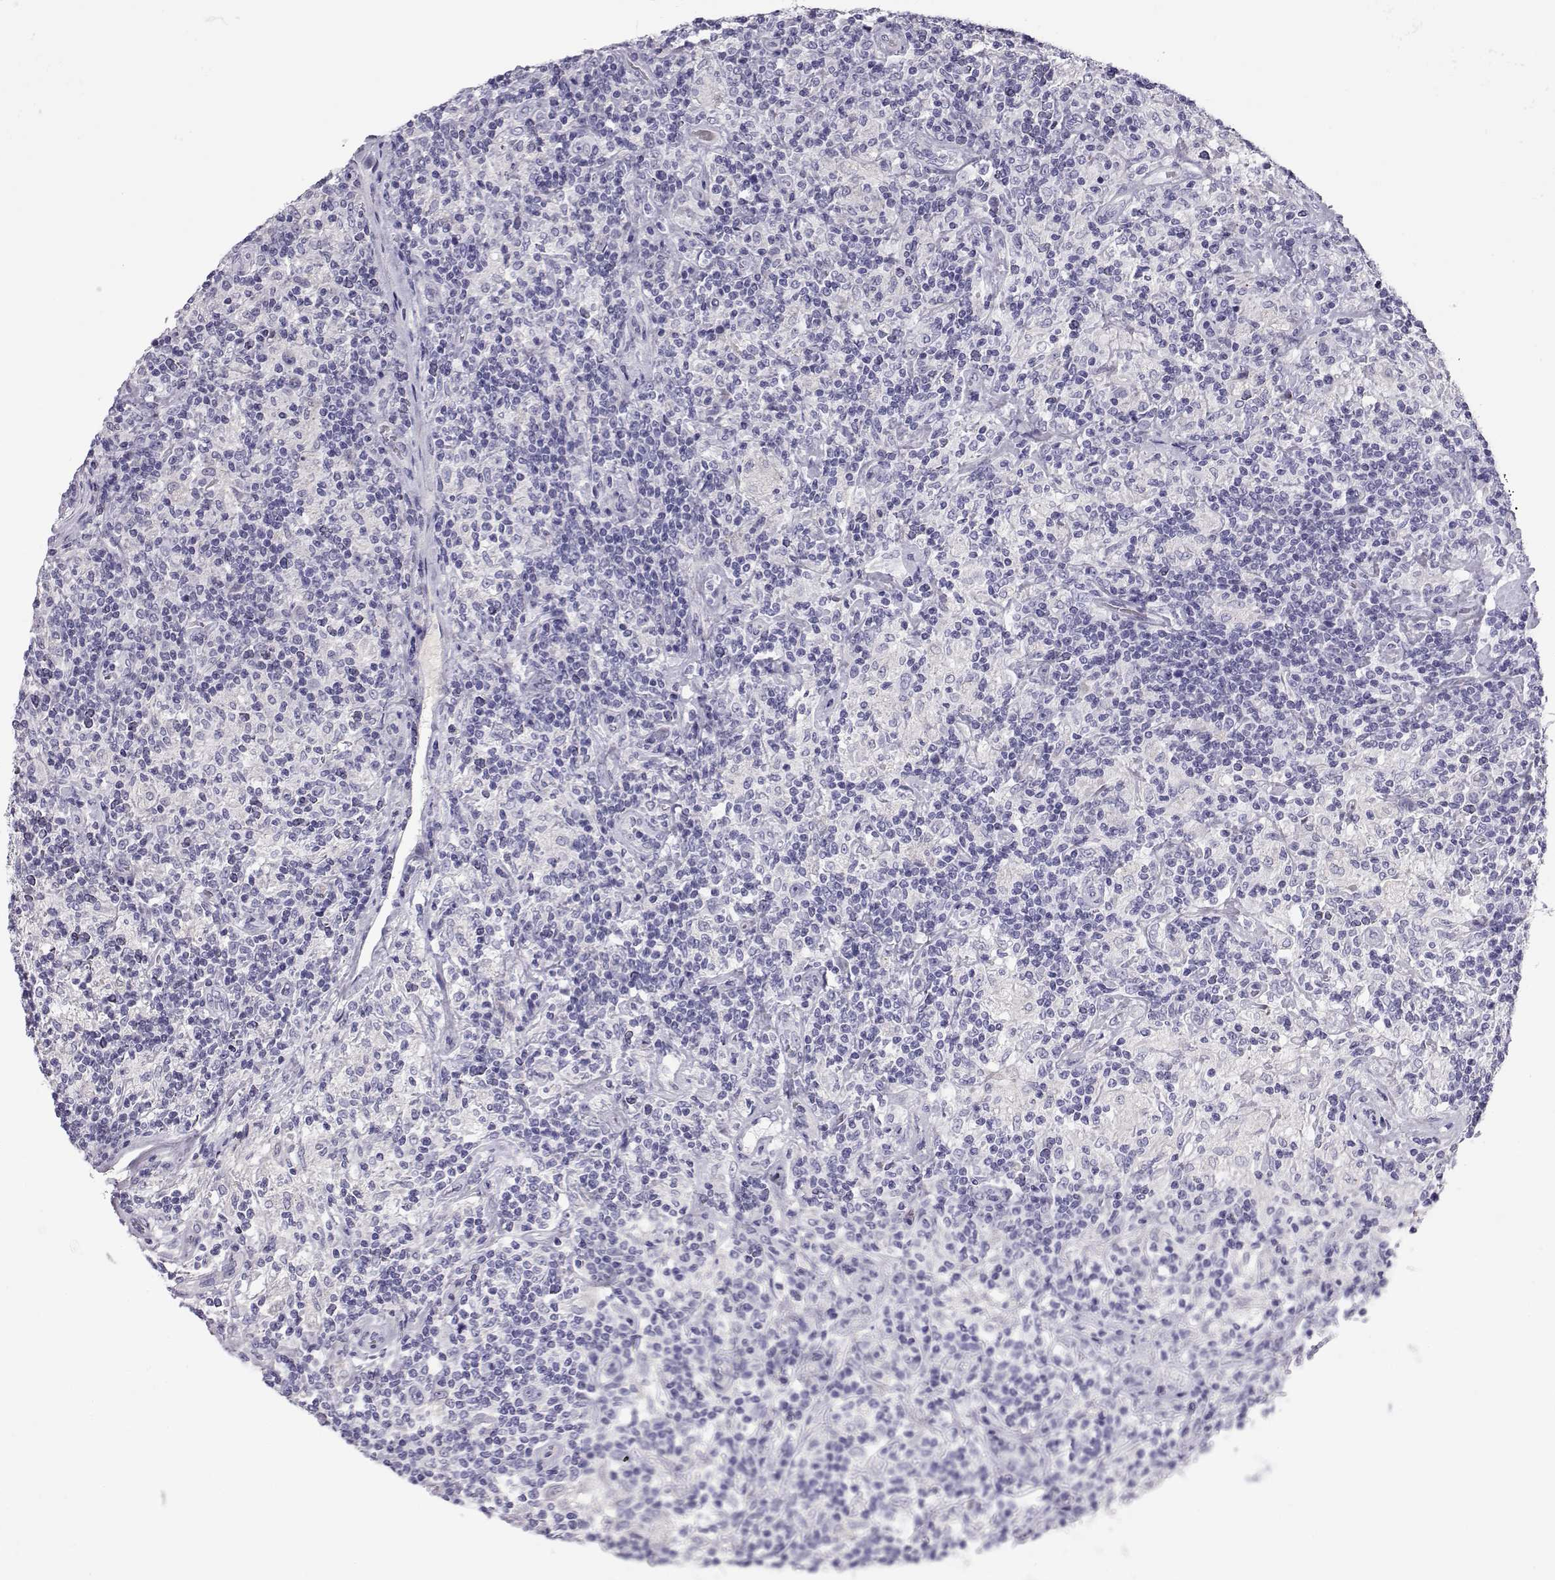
{"staining": {"intensity": "negative", "quantity": "none", "location": "none"}, "tissue": "lymphoma", "cell_type": "Tumor cells", "image_type": "cancer", "snomed": [{"axis": "morphology", "description": "Hodgkin's disease, NOS"}, {"axis": "topography", "description": "Lymph node"}], "caption": "This is a image of immunohistochemistry staining of Hodgkin's disease, which shows no expression in tumor cells. (DAB IHC visualized using brightfield microscopy, high magnification).", "gene": "GPR26", "patient": {"sex": "male", "age": 70}}